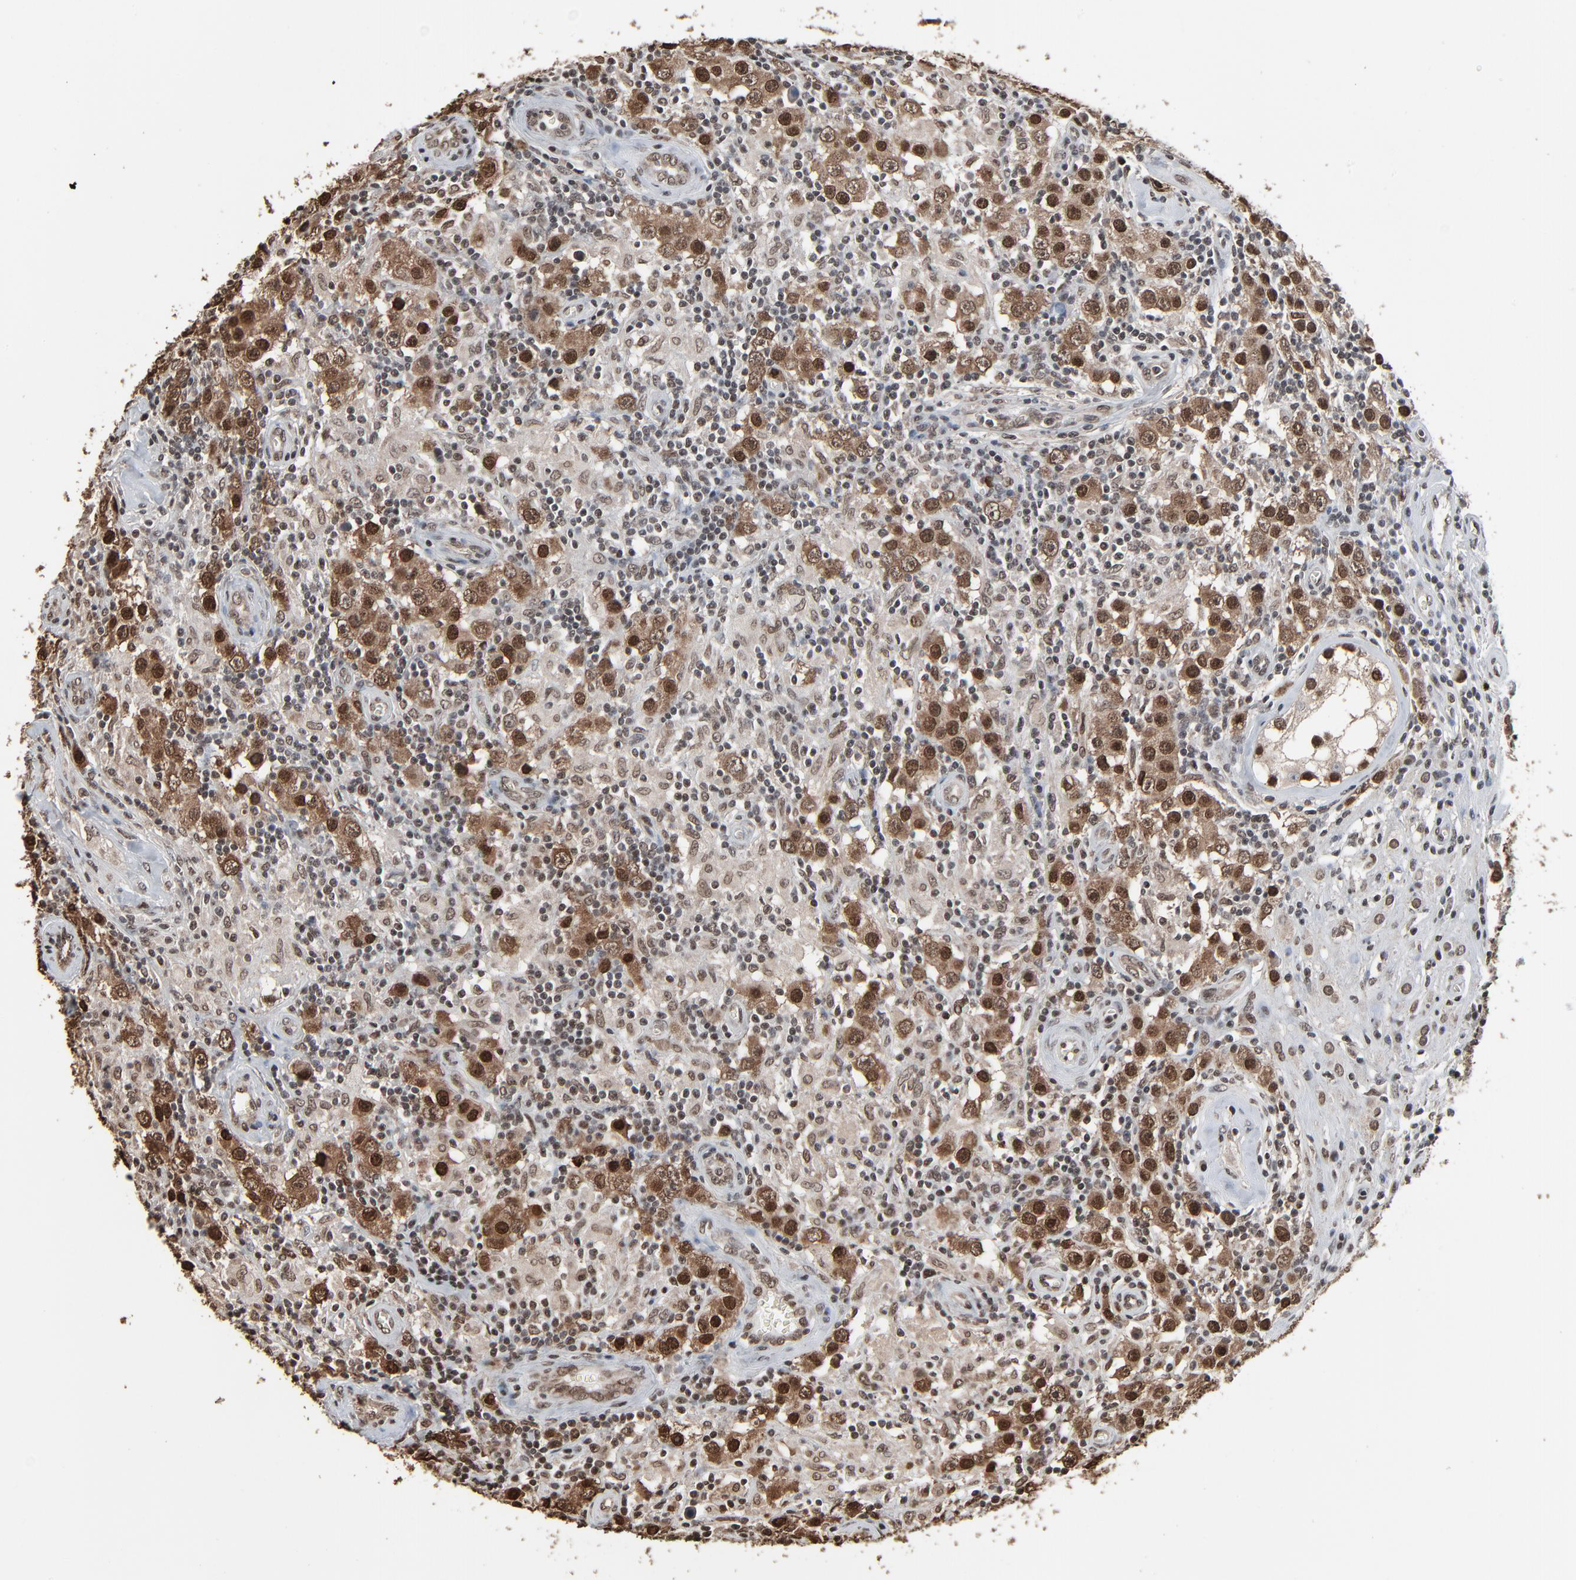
{"staining": {"intensity": "strong", "quantity": ">75%", "location": "cytoplasmic/membranous,nuclear"}, "tissue": "testis cancer", "cell_type": "Tumor cells", "image_type": "cancer", "snomed": [{"axis": "morphology", "description": "Seminoma, NOS"}, {"axis": "topography", "description": "Testis"}], "caption": "This is an image of immunohistochemistry staining of testis cancer, which shows strong staining in the cytoplasmic/membranous and nuclear of tumor cells.", "gene": "MEIS2", "patient": {"sex": "male", "age": 32}}